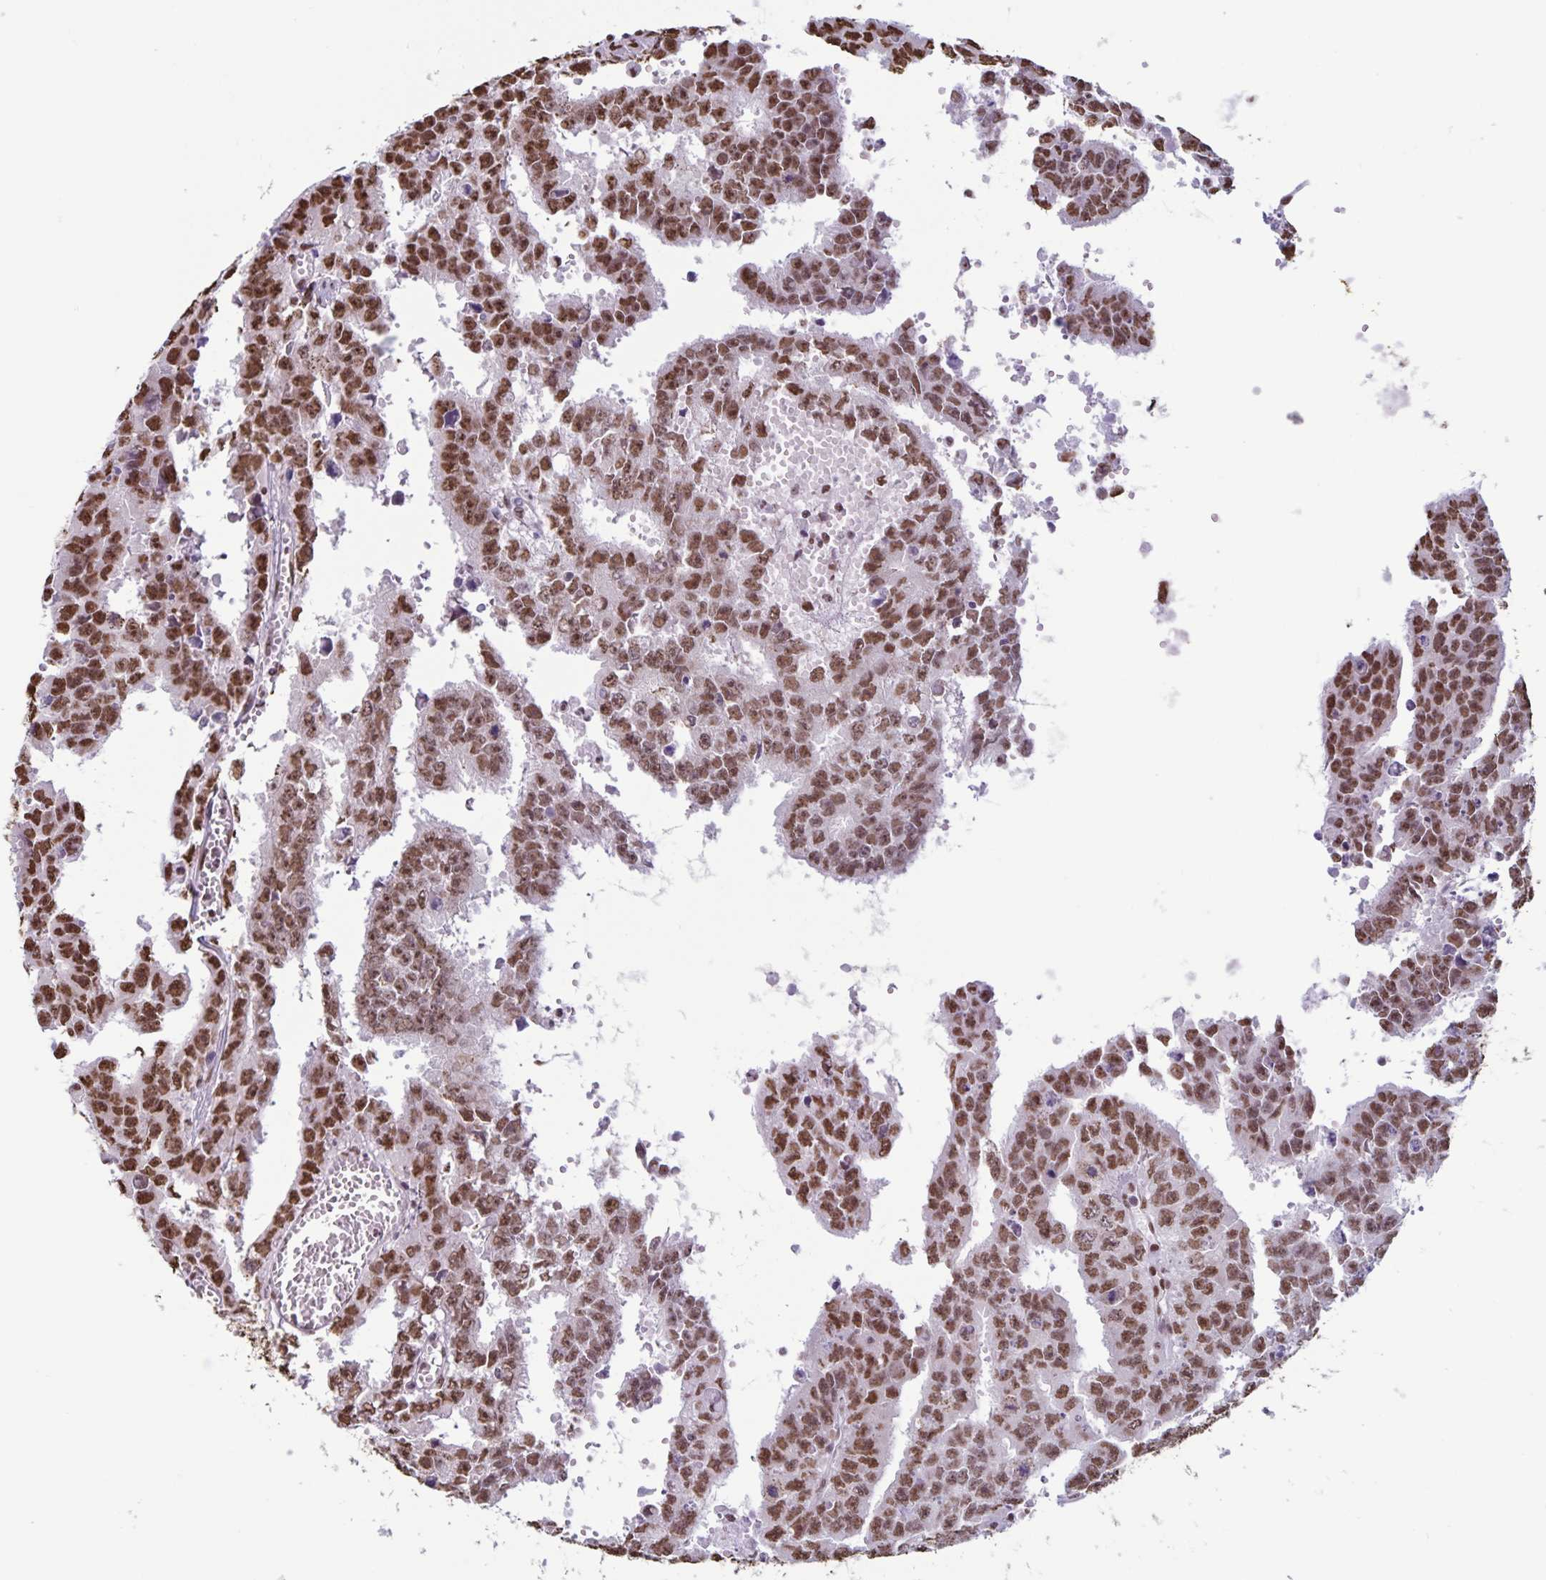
{"staining": {"intensity": "moderate", "quantity": ">75%", "location": "nuclear"}, "tissue": "testis cancer", "cell_type": "Tumor cells", "image_type": "cancer", "snomed": [{"axis": "morphology", "description": "Carcinoma, Embryonal, NOS"}, {"axis": "morphology", "description": "Teratoma, malignant, NOS"}, {"axis": "topography", "description": "Testis"}], "caption": "Testis cancer (malignant teratoma) tissue displays moderate nuclear positivity in approximately >75% of tumor cells", "gene": "DUT", "patient": {"sex": "male", "age": 24}}